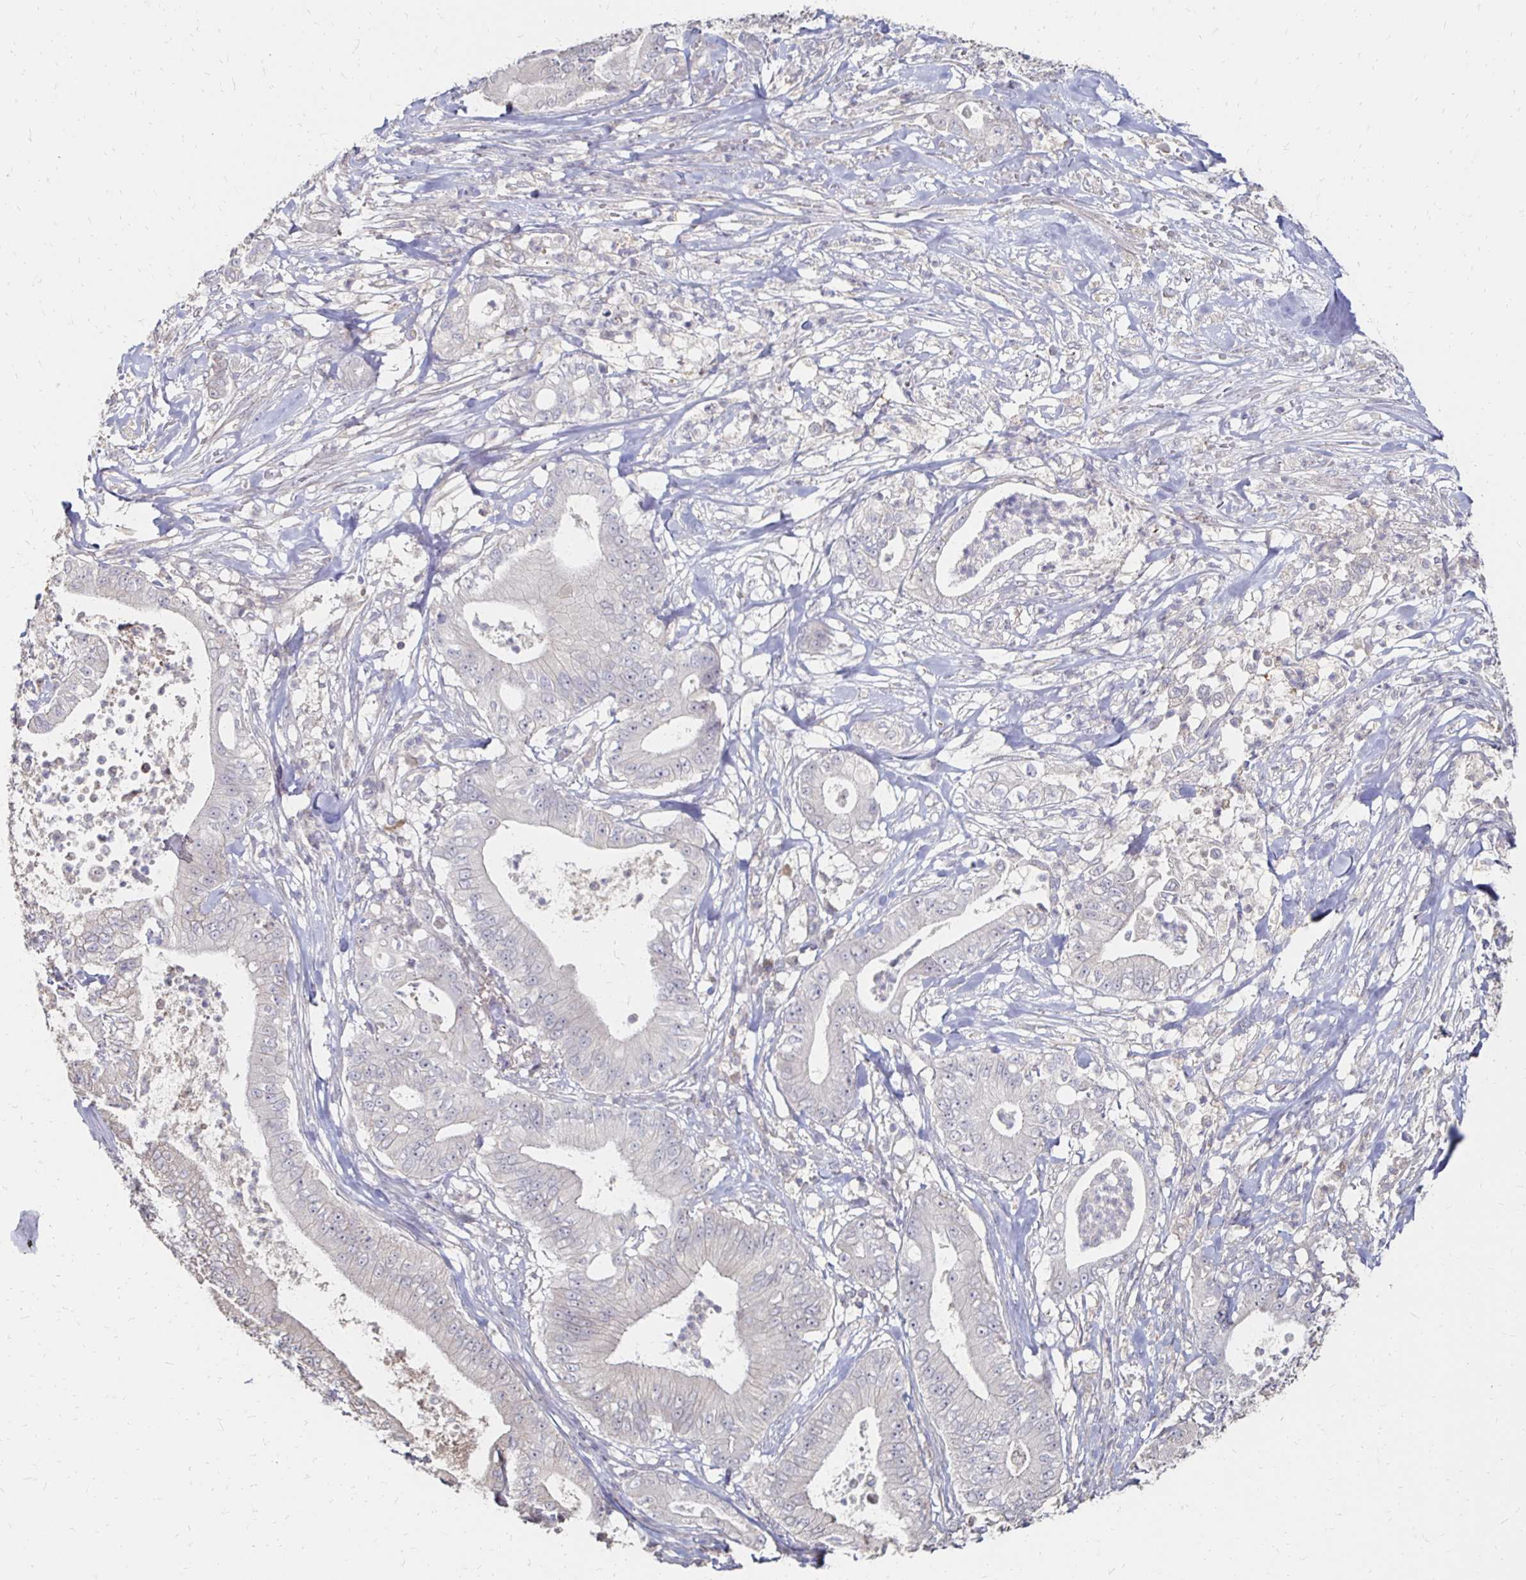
{"staining": {"intensity": "negative", "quantity": "none", "location": "none"}, "tissue": "pancreatic cancer", "cell_type": "Tumor cells", "image_type": "cancer", "snomed": [{"axis": "morphology", "description": "Adenocarcinoma, NOS"}, {"axis": "topography", "description": "Pancreas"}], "caption": "This is a micrograph of immunohistochemistry staining of pancreatic cancer, which shows no positivity in tumor cells.", "gene": "ZNF727", "patient": {"sex": "male", "age": 71}}